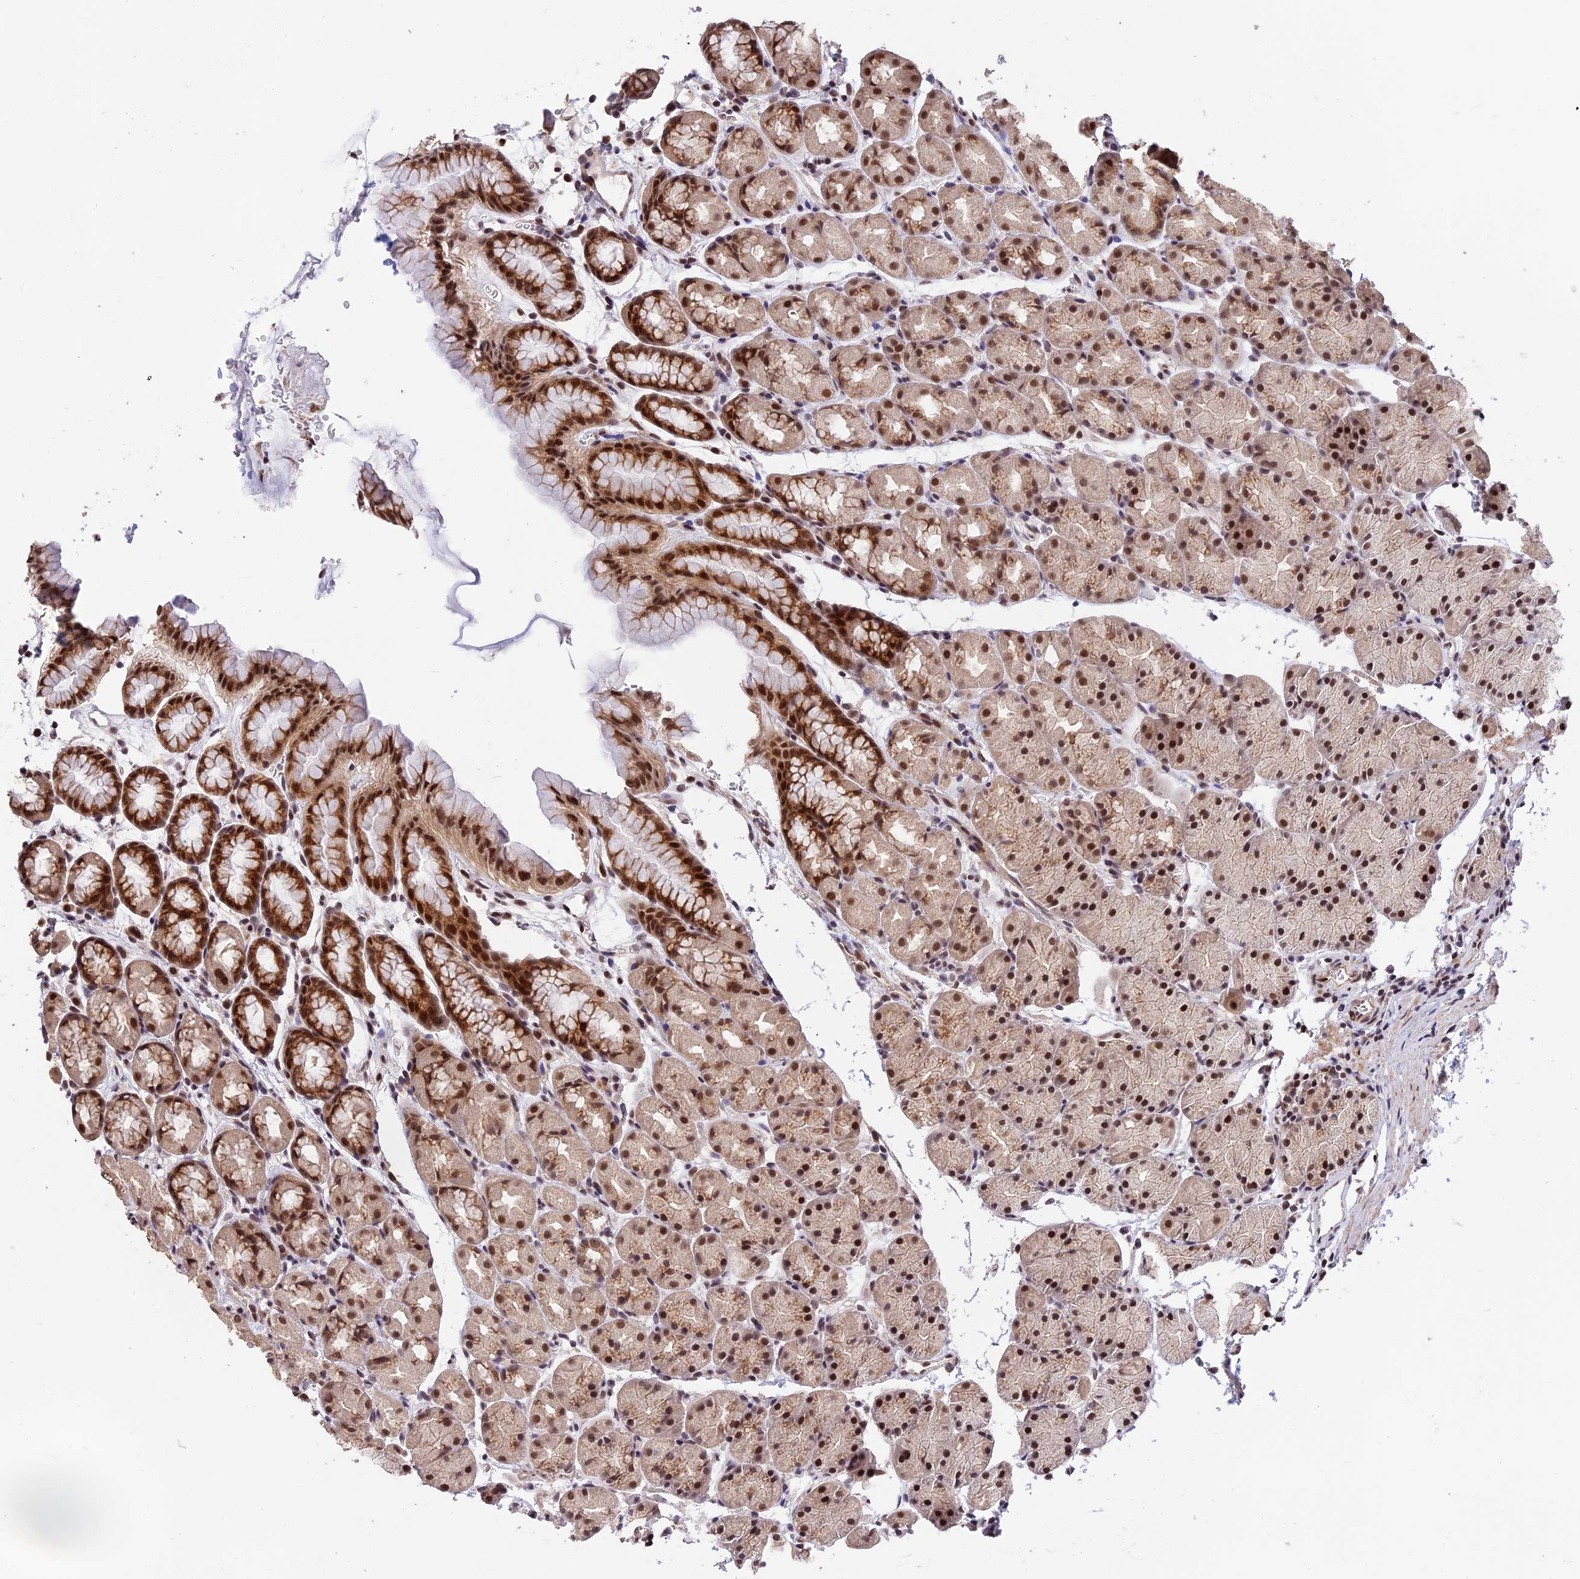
{"staining": {"intensity": "strong", "quantity": ">75%", "location": "cytoplasmic/membranous,nuclear"}, "tissue": "stomach", "cell_type": "Glandular cells", "image_type": "normal", "snomed": [{"axis": "morphology", "description": "Normal tissue, NOS"}, {"axis": "topography", "description": "Stomach, upper"}, {"axis": "topography", "description": "Stomach"}], "caption": "Stomach stained with DAB (3,3'-diaminobenzidine) immunohistochemistry (IHC) reveals high levels of strong cytoplasmic/membranous,nuclear positivity in approximately >75% of glandular cells. (Brightfield microscopy of DAB IHC at high magnification).", "gene": "POLR2C", "patient": {"sex": "male", "age": 47}}